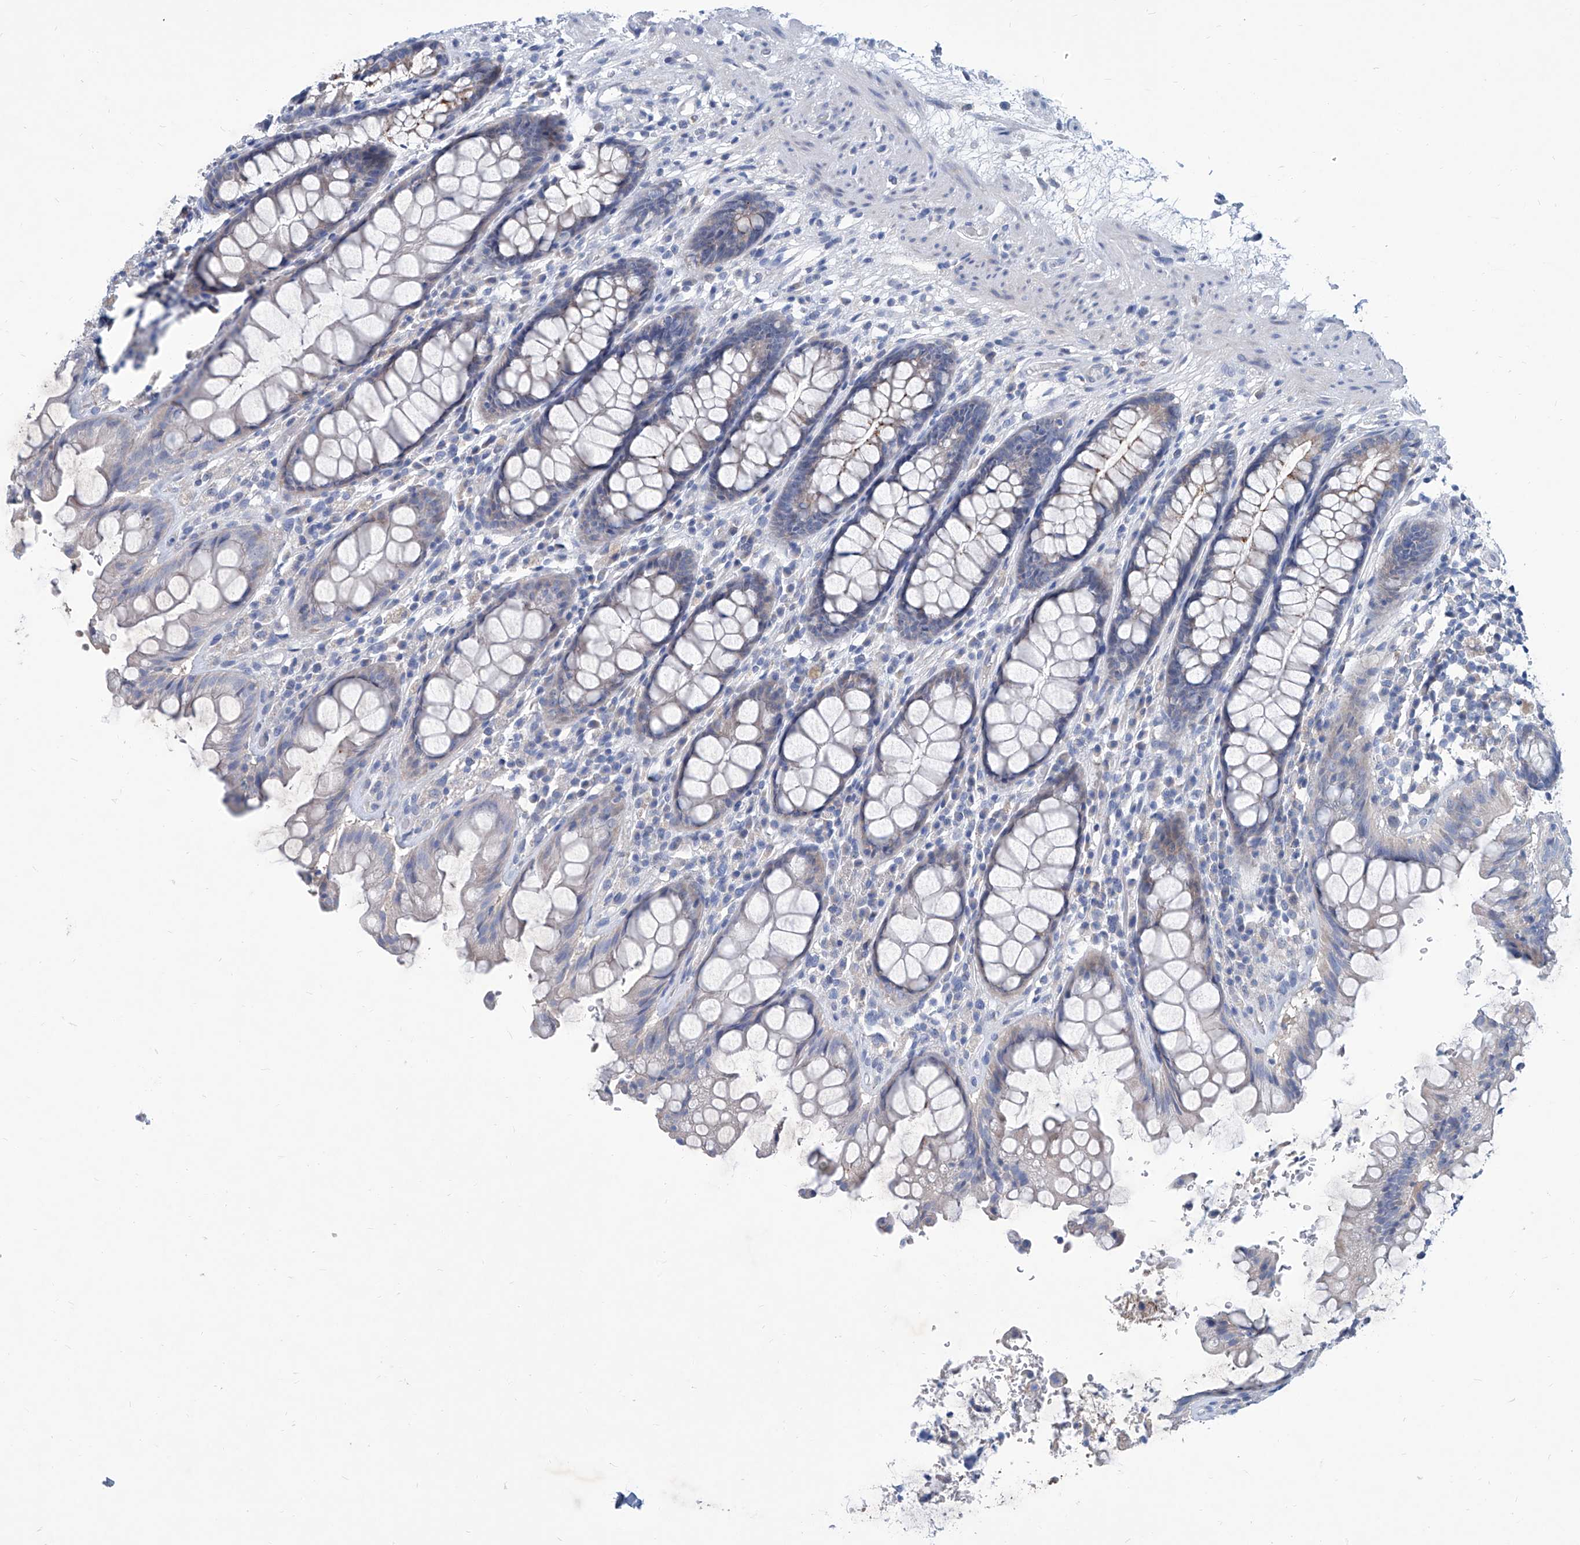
{"staining": {"intensity": "negative", "quantity": "none", "location": "none"}, "tissue": "rectum", "cell_type": "Glandular cells", "image_type": "normal", "snomed": [{"axis": "morphology", "description": "Normal tissue, NOS"}, {"axis": "topography", "description": "Rectum"}], "caption": "The image exhibits no significant positivity in glandular cells of rectum. (DAB IHC with hematoxylin counter stain).", "gene": "ZNF519", "patient": {"sex": "male", "age": 64}}